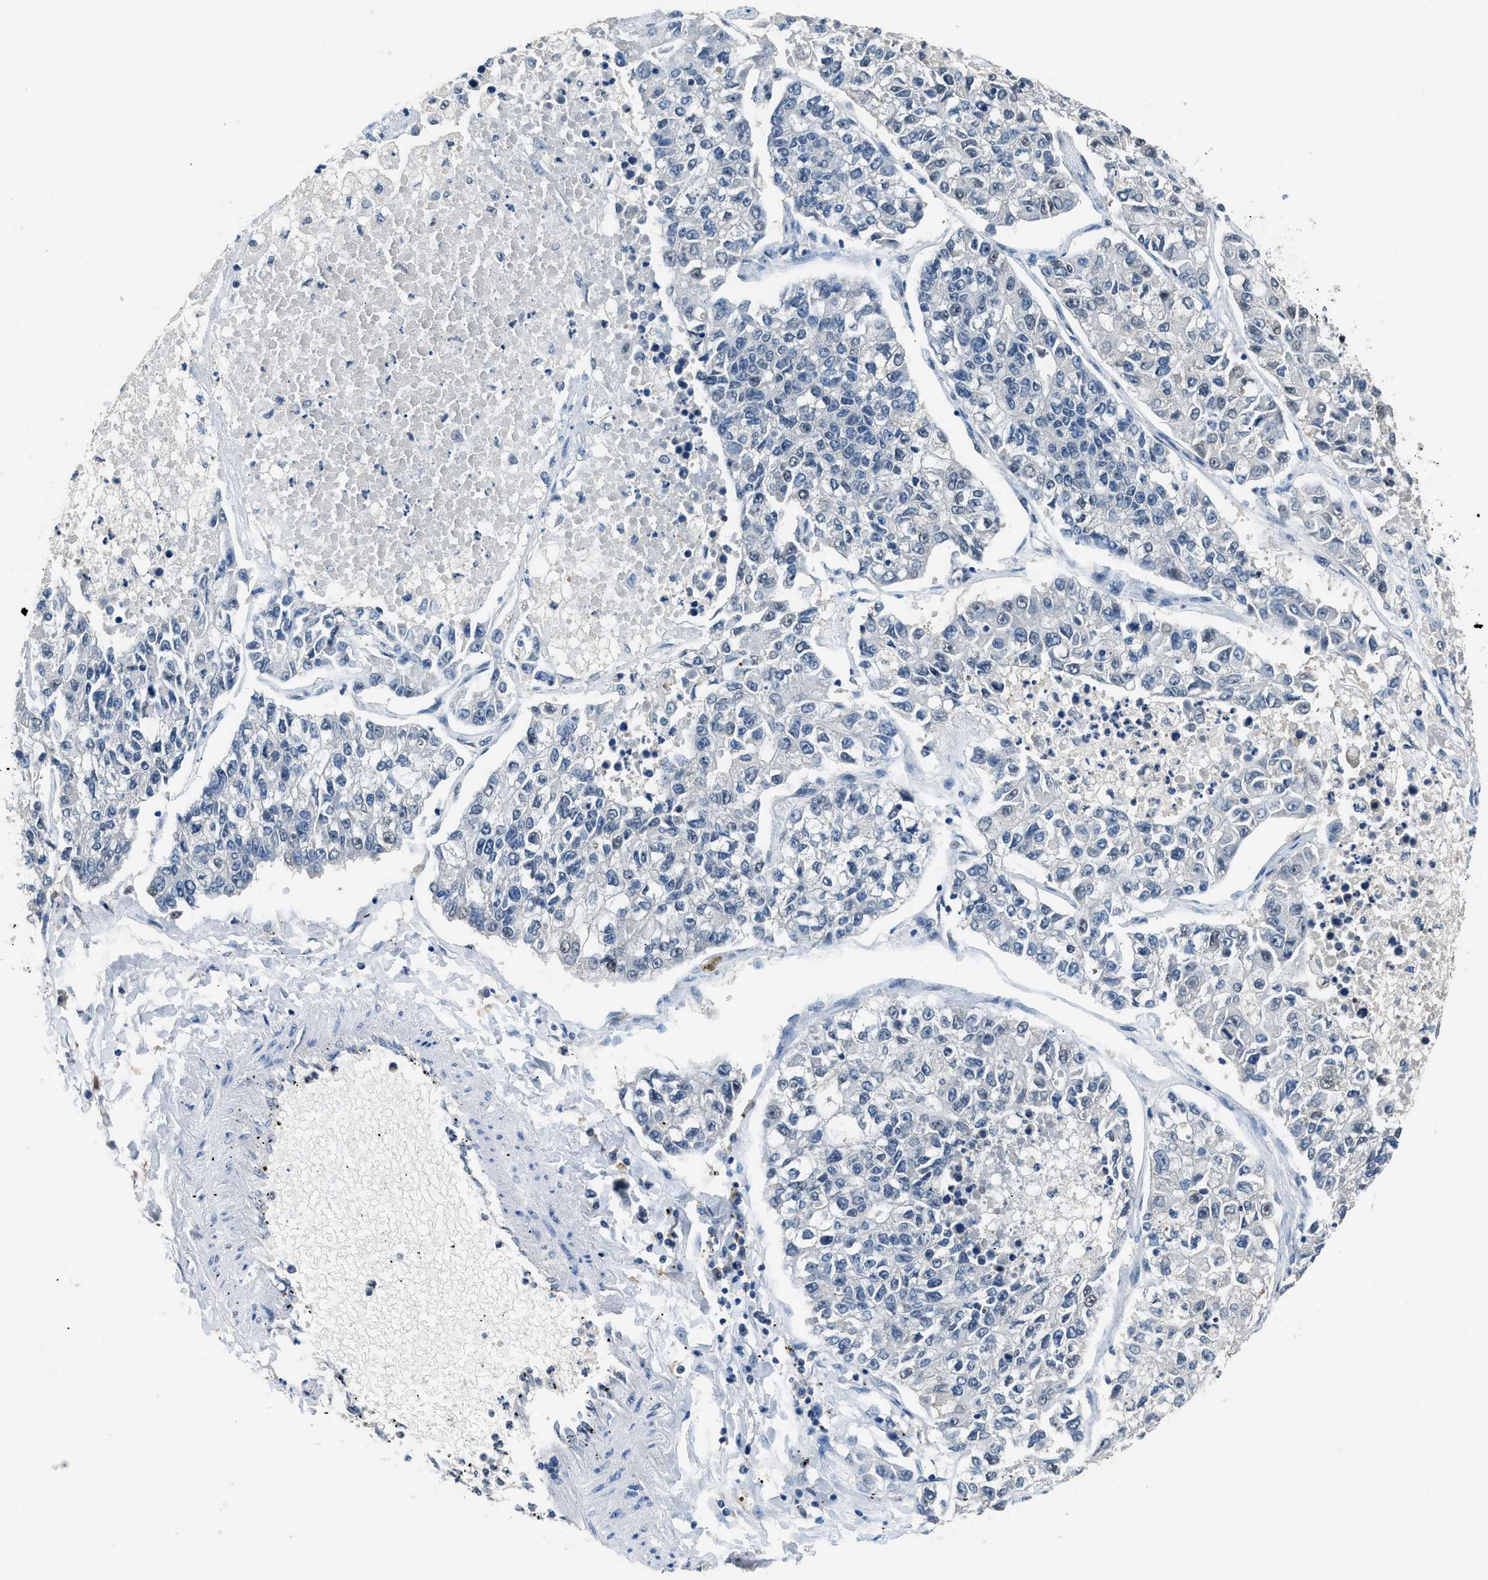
{"staining": {"intensity": "negative", "quantity": "none", "location": "none"}, "tissue": "lung cancer", "cell_type": "Tumor cells", "image_type": "cancer", "snomed": [{"axis": "morphology", "description": "Adenocarcinoma, NOS"}, {"axis": "topography", "description": "Lung"}], "caption": "High magnification brightfield microscopy of lung cancer (adenocarcinoma) stained with DAB (3,3'-diaminobenzidine) (brown) and counterstained with hematoxylin (blue): tumor cells show no significant expression.", "gene": "ALX1", "patient": {"sex": "male", "age": 49}}